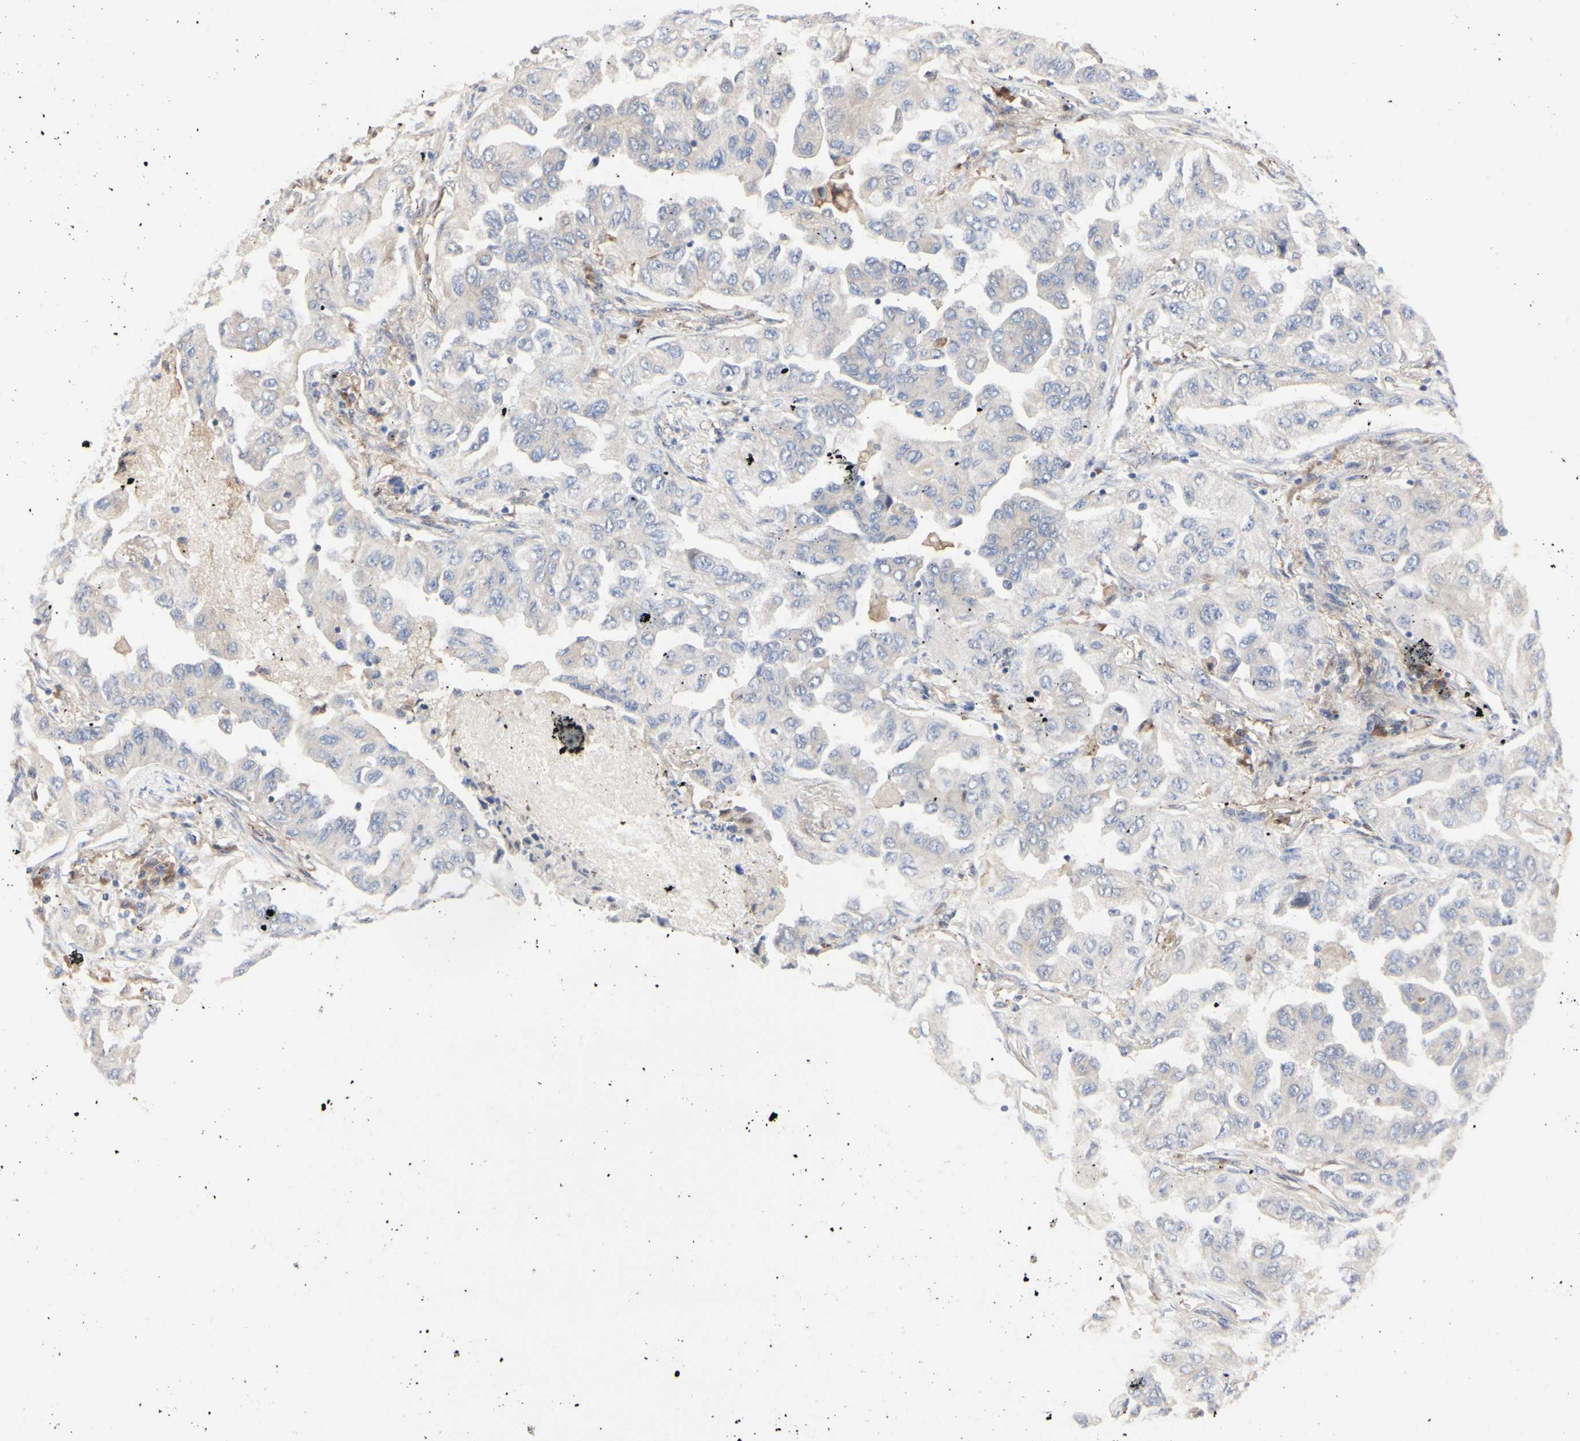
{"staining": {"intensity": "weak", "quantity": ">75%", "location": "cytoplasmic/membranous"}, "tissue": "lung cancer", "cell_type": "Tumor cells", "image_type": "cancer", "snomed": [{"axis": "morphology", "description": "Adenocarcinoma, NOS"}, {"axis": "topography", "description": "Lung"}], "caption": "Lung adenocarcinoma stained with DAB immunohistochemistry (IHC) displays low levels of weak cytoplasmic/membranous expression in approximately >75% of tumor cells.", "gene": "C3orf52", "patient": {"sex": "female", "age": 65}}